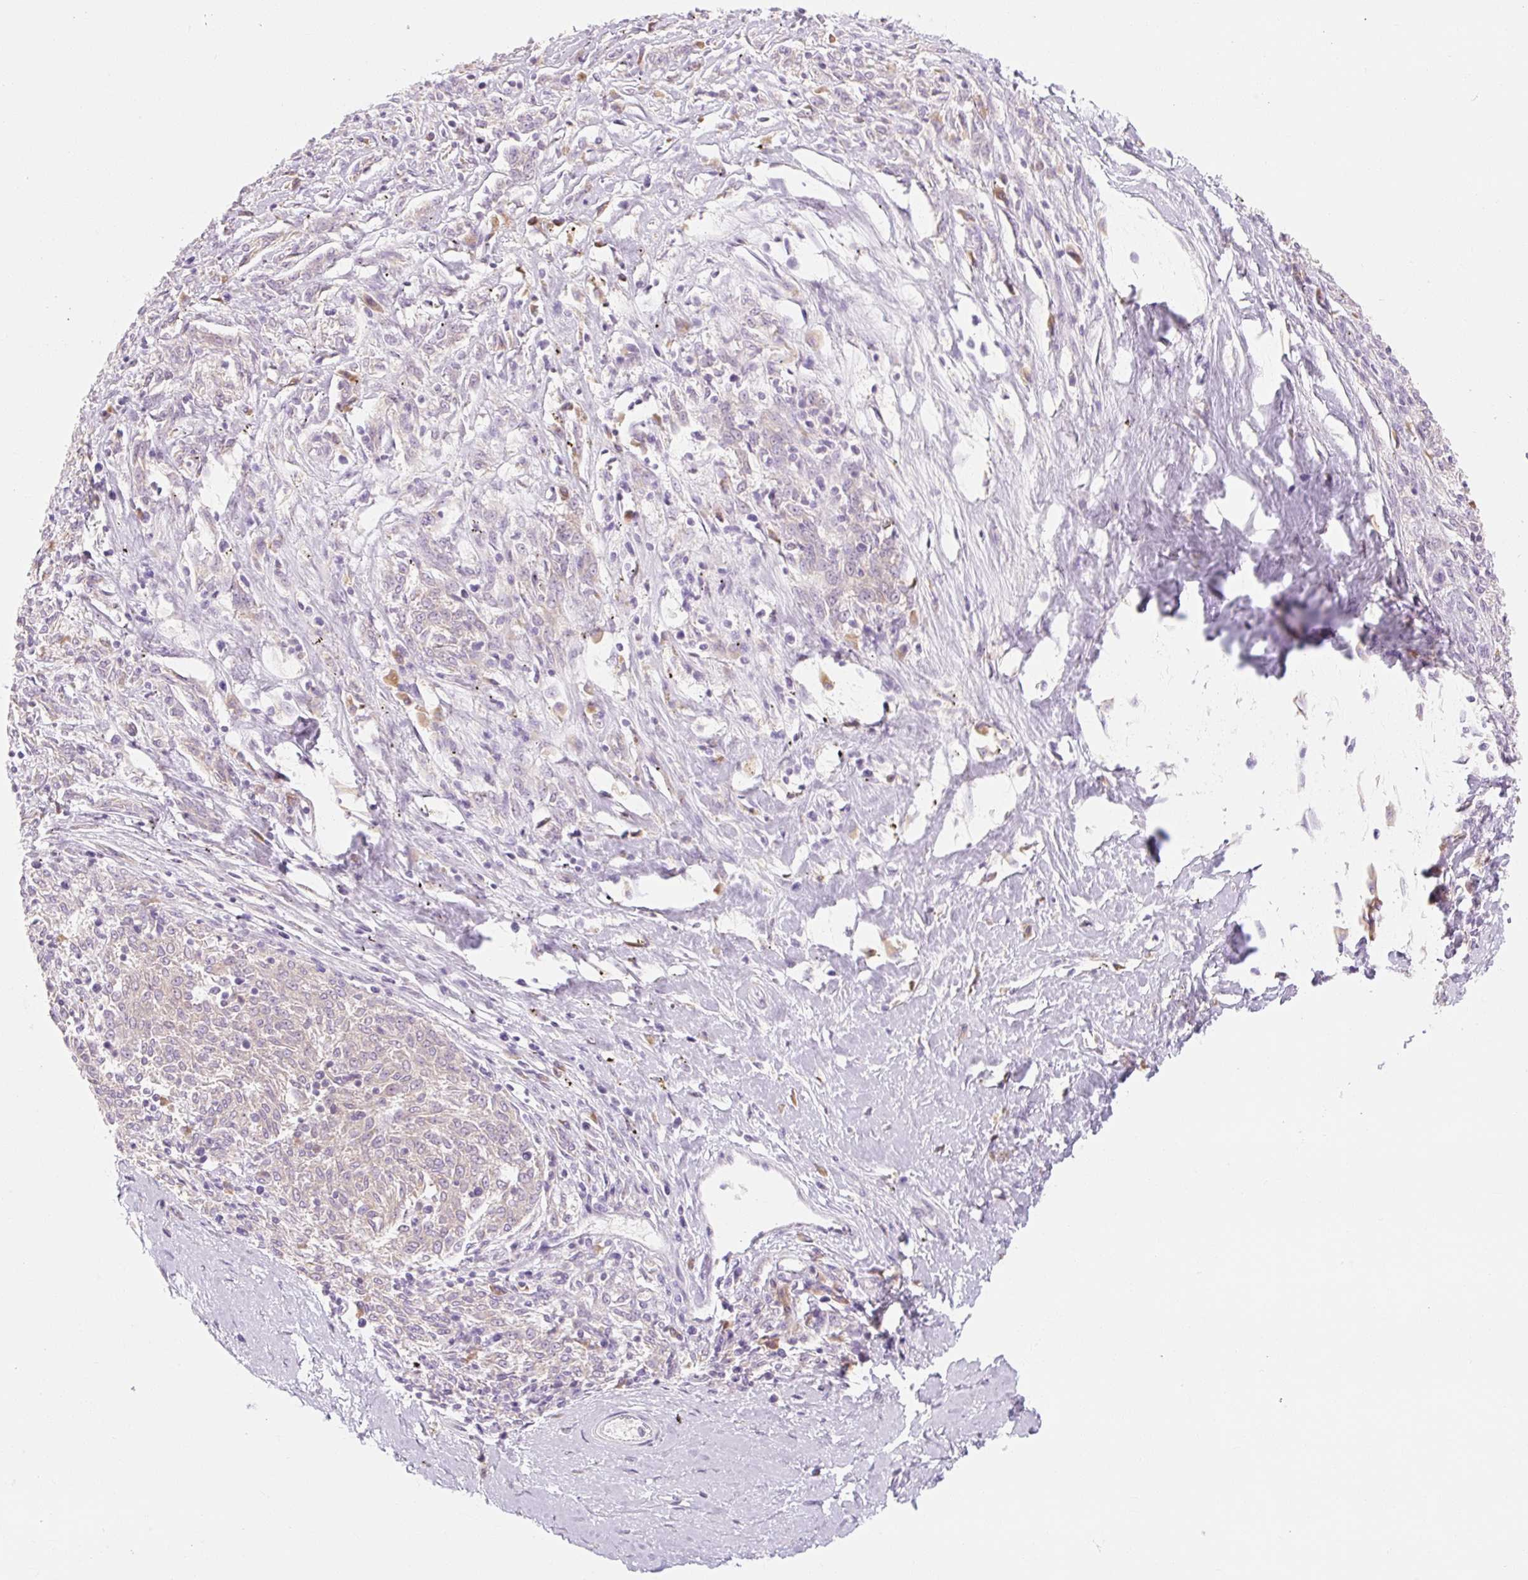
{"staining": {"intensity": "weak", "quantity": "<25%", "location": "cytoplasmic/membranous"}, "tissue": "melanoma", "cell_type": "Tumor cells", "image_type": "cancer", "snomed": [{"axis": "morphology", "description": "Malignant melanoma, NOS"}, {"axis": "topography", "description": "Skin"}], "caption": "Immunohistochemical staining of human melanoma reveals no significant expression in tumor cells. (DAB immunohistochemistry (IHC), high magnification).", "gene": "MYO1D", "patient": {"sex": "female", "age": 72}}